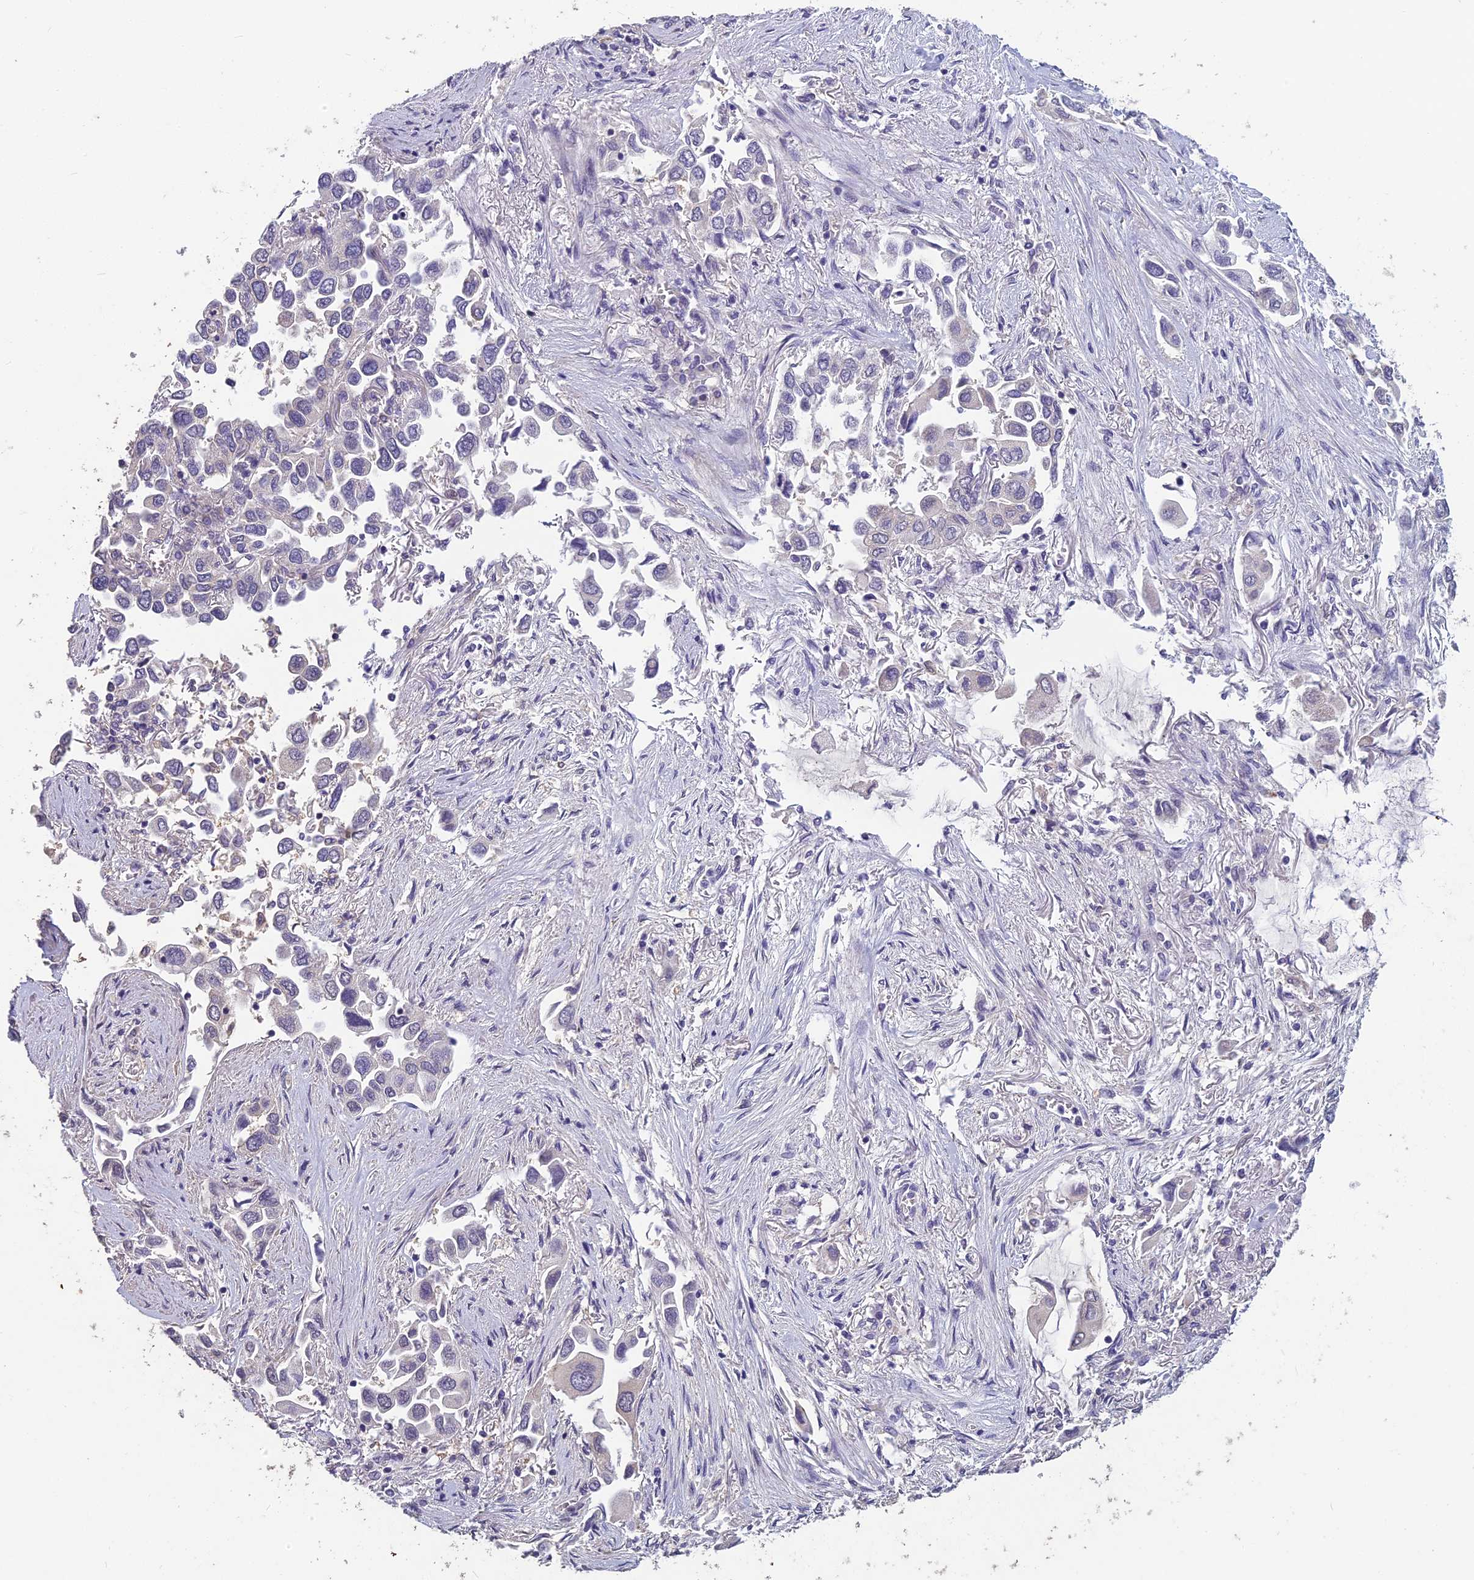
{"staining": {"intensity": "moderate", "quantity": "<25%", "location": "cytoplasmic/membranous"}, "tissue": "lung cancer", "cell_type": "Tumor cells", "image_type": "cancer", "snomed": [{"axis": "morphology", "description": "Adenocarcinoma, NOS"}, {"axis": "topography", "description": "Lung"}], "caption": "The immunohistochemical stain labels moderate cytoplasmic/membranous expression in tumor cells of lung cancer tissue.", "gene": "CEACAM16", "patient": {"sex": "female", "age": 76}}